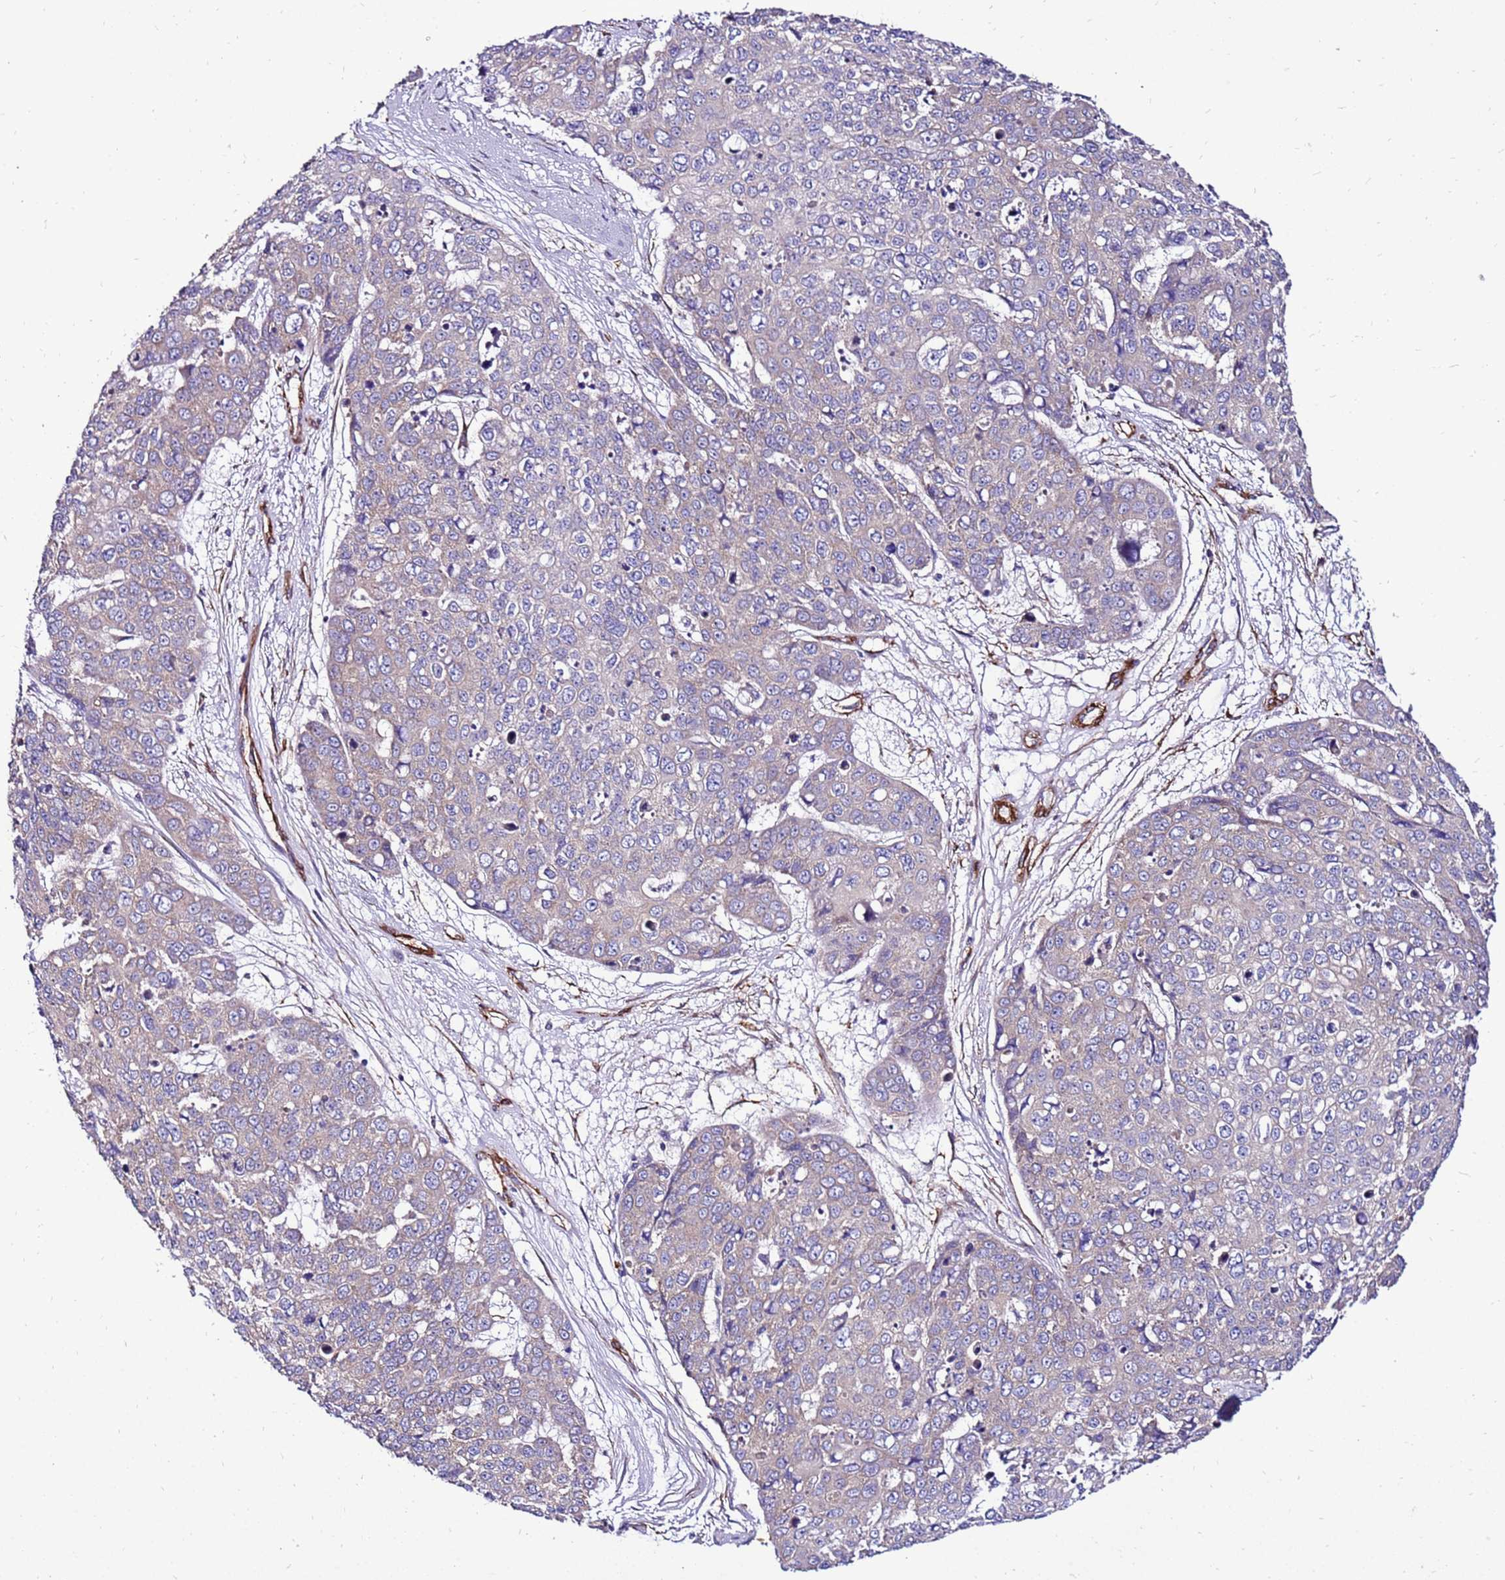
{"staining": {"intensity": "negative", "quantity": "none", "location": "none"}, "tissue": "skin cancer", "cell_type": "Tumor cells", "image_type": "cancer", "snomed": [{"axis": "morphology", "description": "Squamous cell carcinoma, NOS"}, {"axis": "topography", "description": "Skin"}], "caption": "Human skin squamous cell carcinoma stained for a protein using immunohistochemistry displays no staining in tumor cells.", "gene": "EI24", "patient": {"sex": "male", "age": 71}}